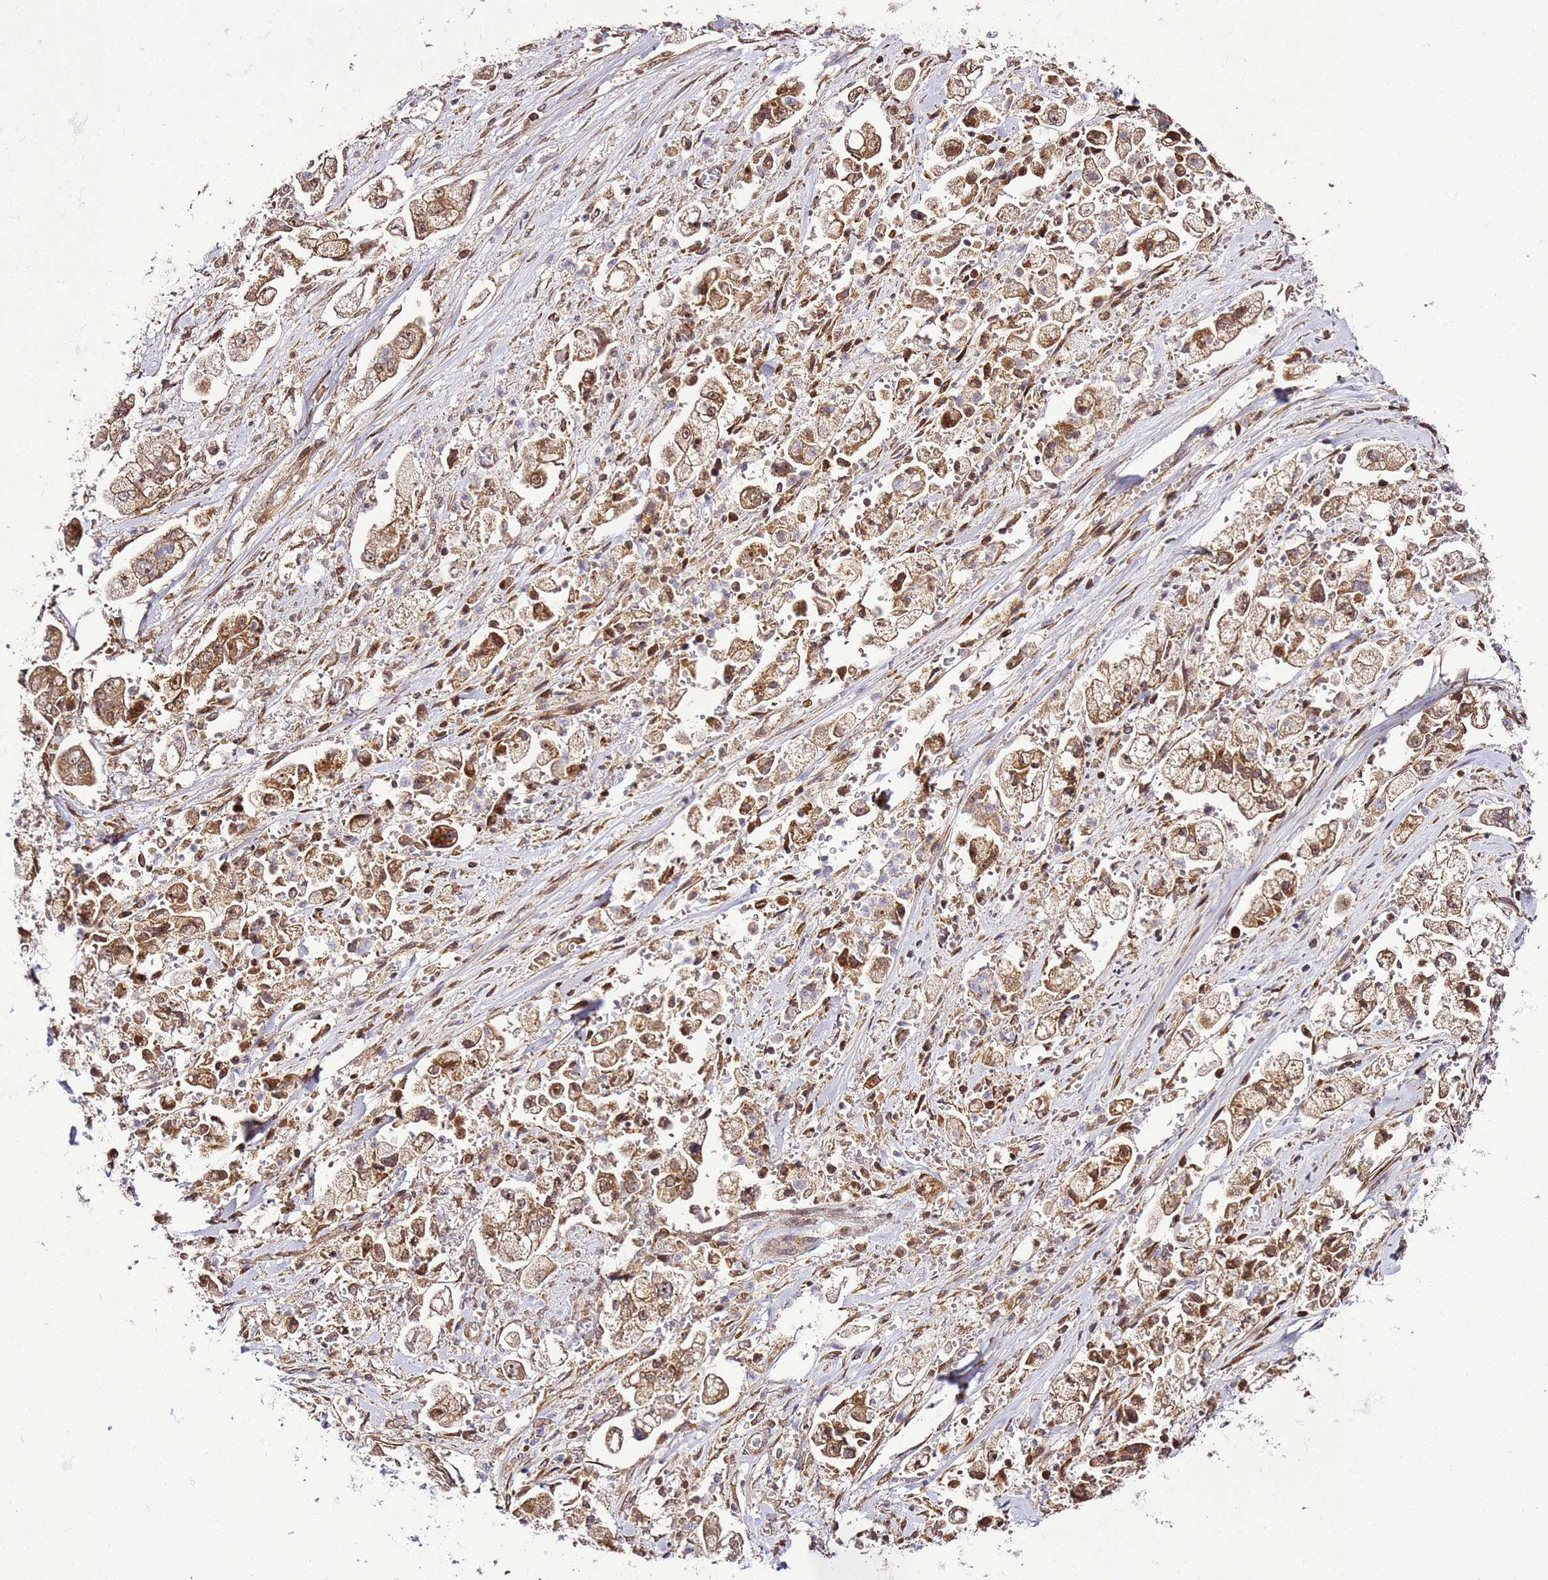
{"staining": {"intensity": "moderate", "quantity": ">75%", "location": "cytoplasmic/membranous"}, "tissue": "stomach cancer", "cell_type": "Tumor cells", "image_type": "cancer", "snomed": [{"axis": "morphology", "description": "Adenocarcinoma, NOS"}, {"axis": "topography", "description": "Stomach"}], "caption": "A medium amount of moderate cytoplasmic/membranous positivity is present in about >75% of tumor cells in stomach adenocarcinoma tissue.", "gene": "RASA3", "patient": {"sex": "male", "age": 62}}